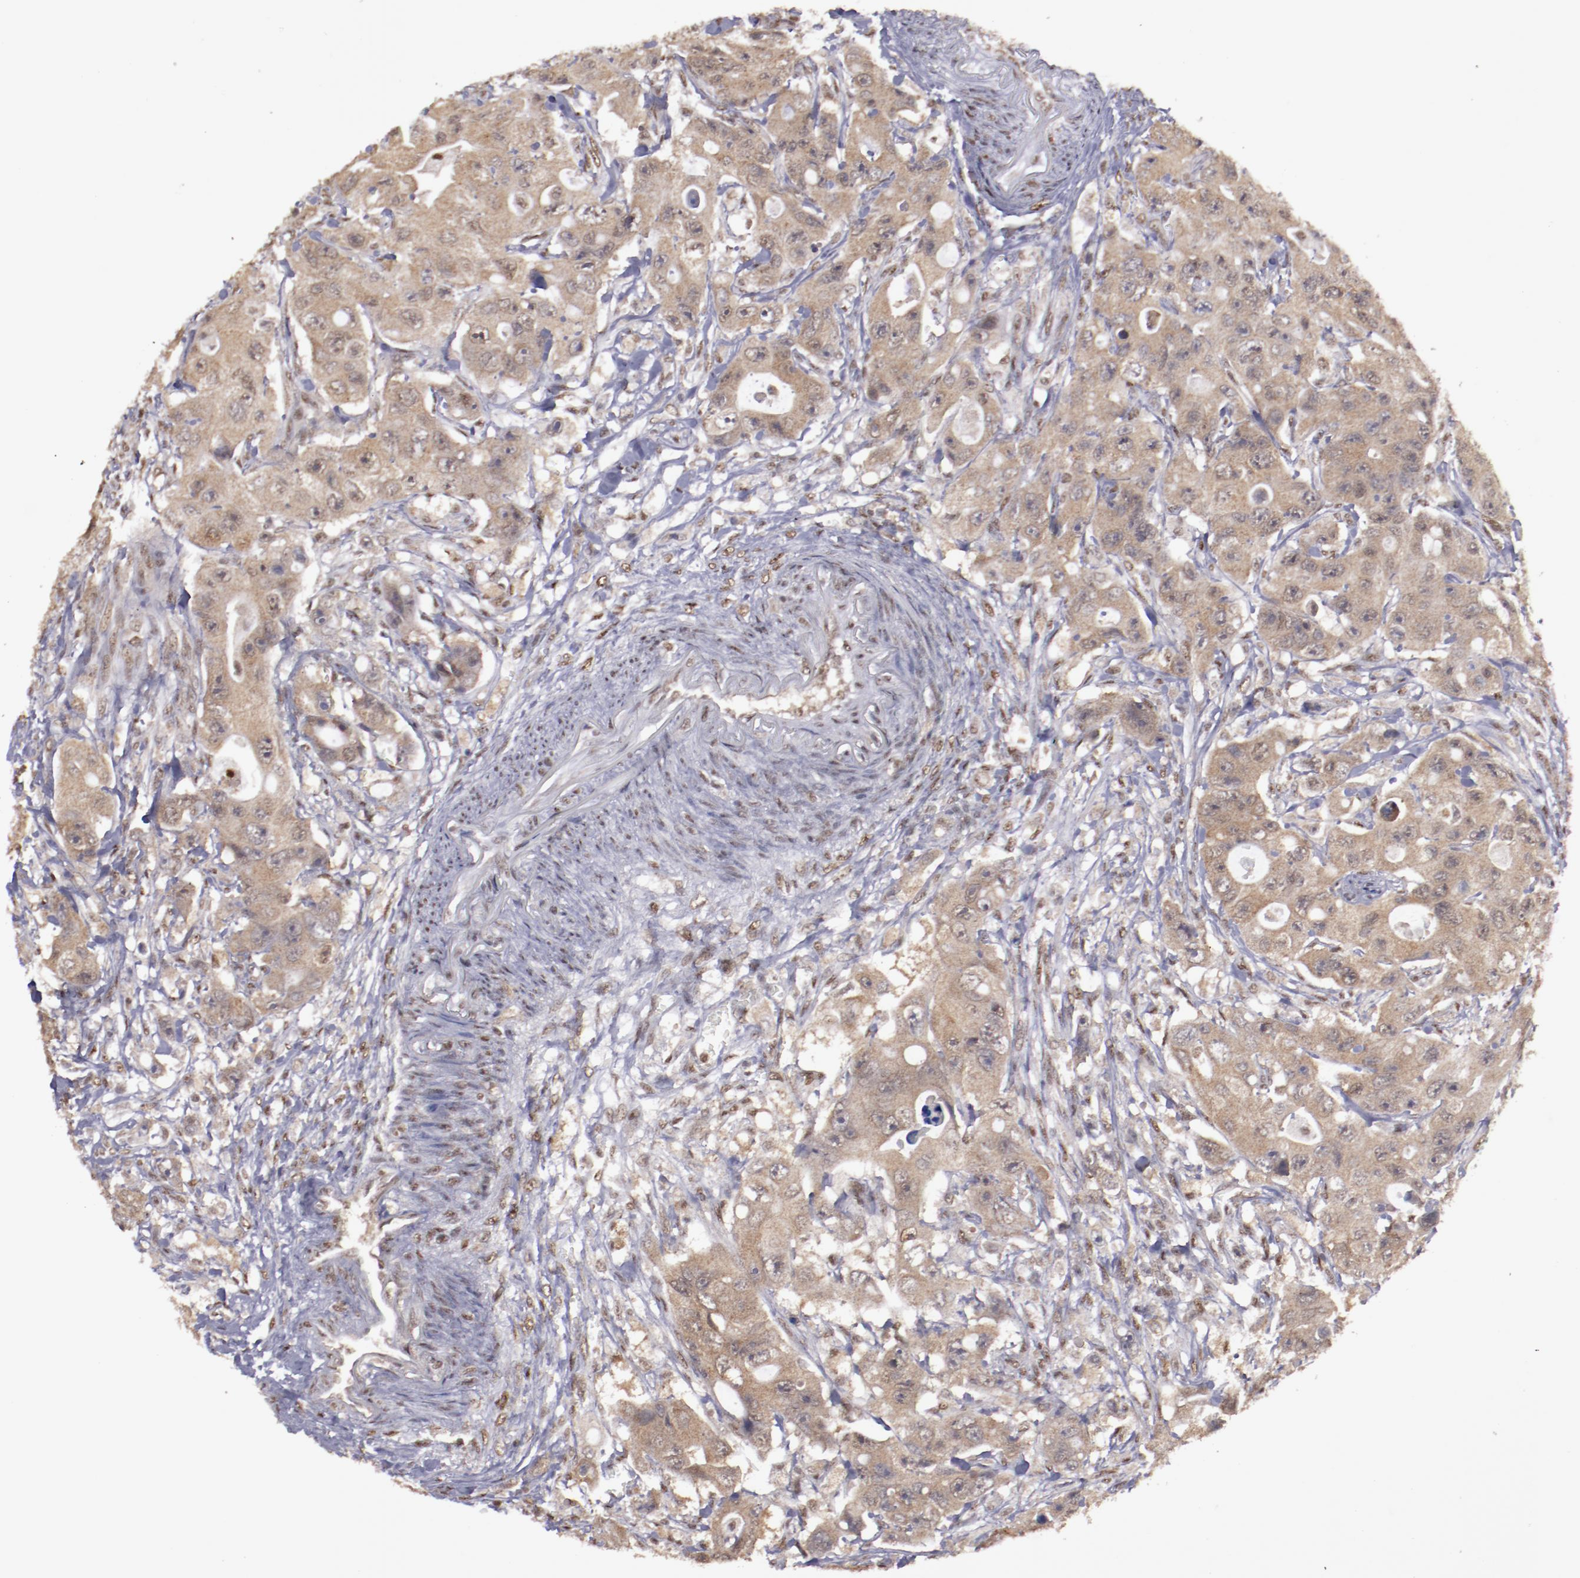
{"staining": {"intensity": "moderate", "quantity": ">75%", "location": "cytoplasmic/membranous"}, "tissue": "colorectal cancer", "cell_type": "Tumor cells", "image_type": "cancer", "snomed": [{"axis": "morphology", "description": "Adenocarcinoma, NOS"}, {"axis": "topography", "description": "Colon"}], "caption": "A brown stain highlights moderate cytoplasmic/membranous staining of a protein in adenocarcinoma (colorectal) tumor cells.", "gene": "ARNT", "patient": {"sex": "female", "age": 46}}